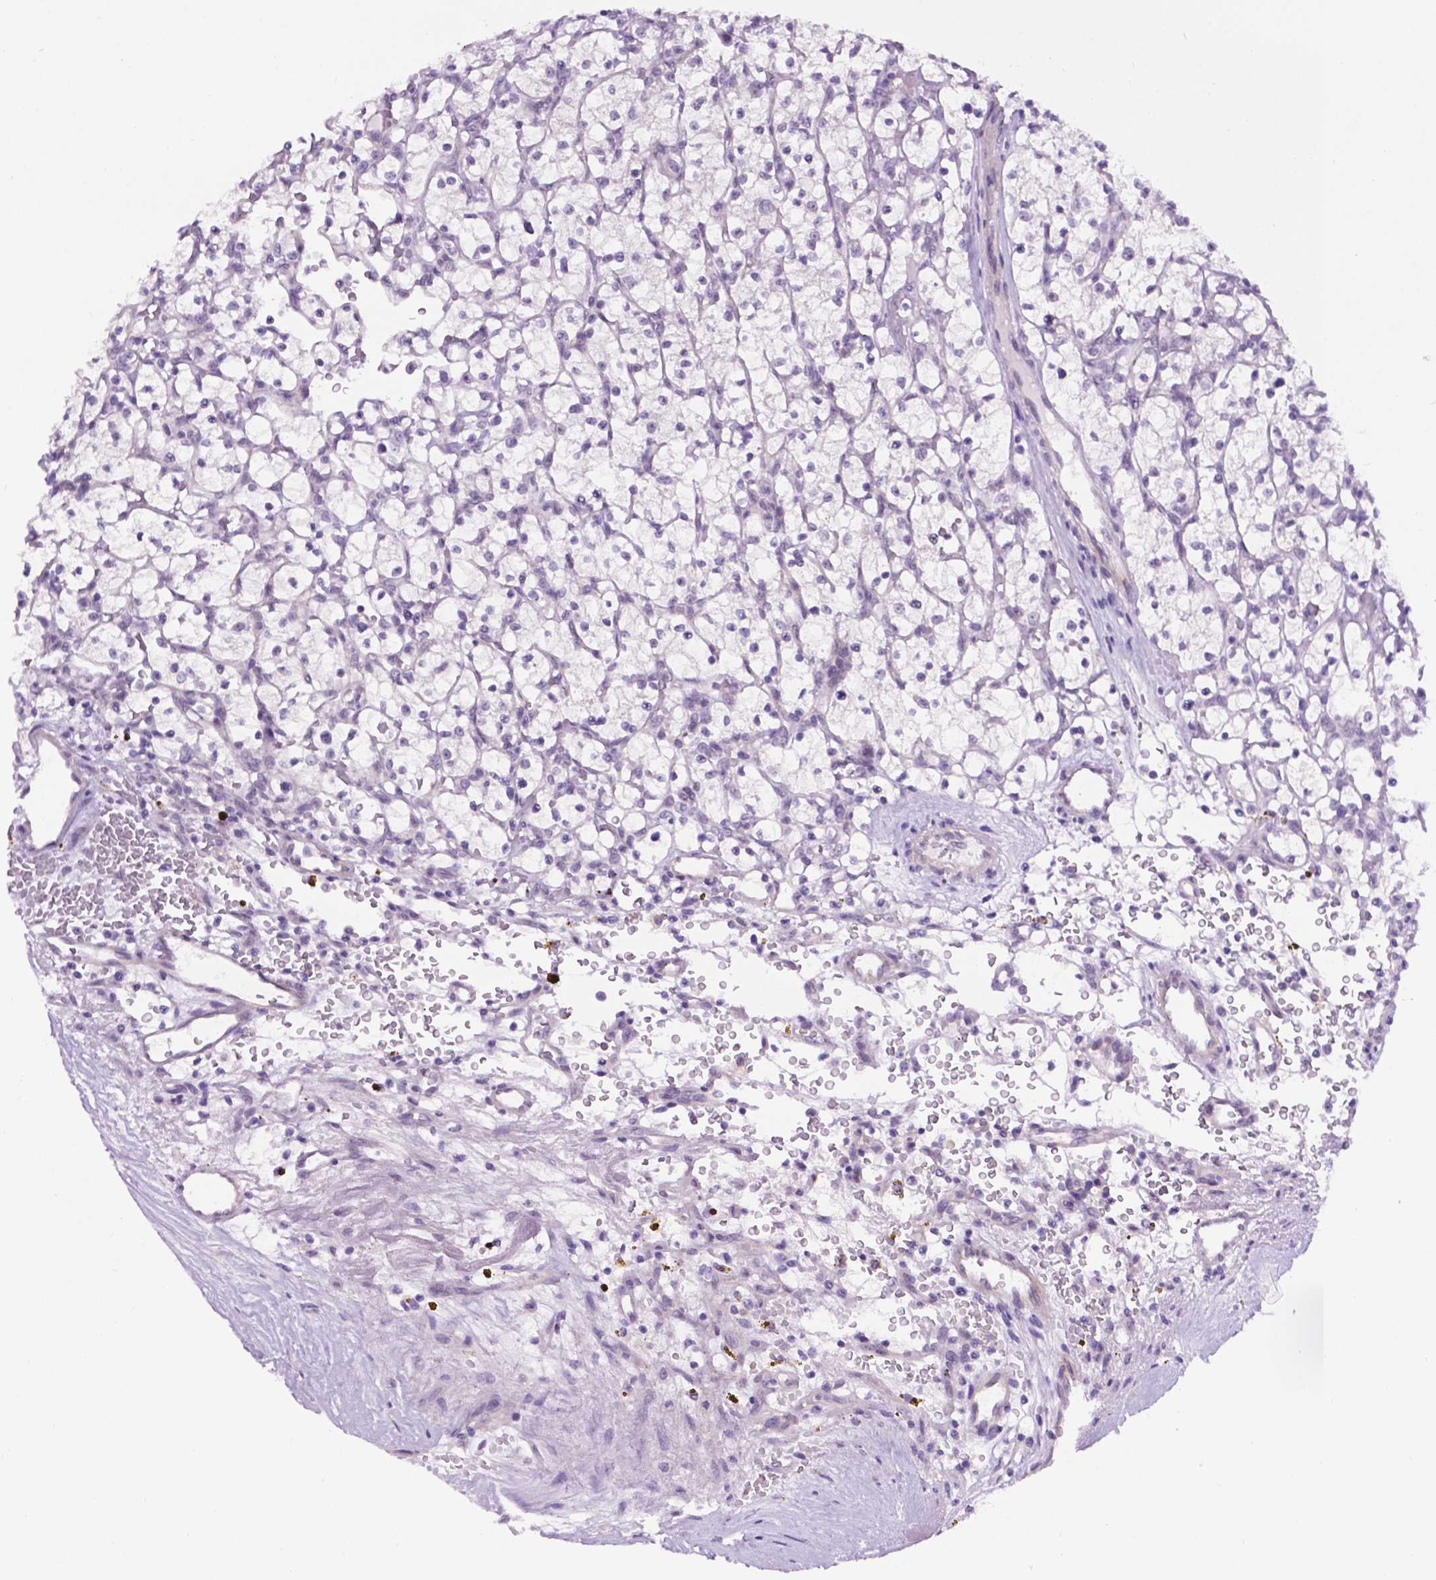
{"staining": {"intensity": "negative", "quantity": "none", "location": "none"}, "tissue": "renal cancer", "cell_type": "Tumor cells", "image_type": "cancer", "snomed": [{"axis": "morphology", "description": "Adenocarcinoma, NOS"}, {"axis": "topography", "description": "Kidney"}], "caption": "Micrograph shows no significant protein staining in tumor cells of renal cancer.", "gene": "TACSTD2", "patient": {"sex": "female", "age": 64}}